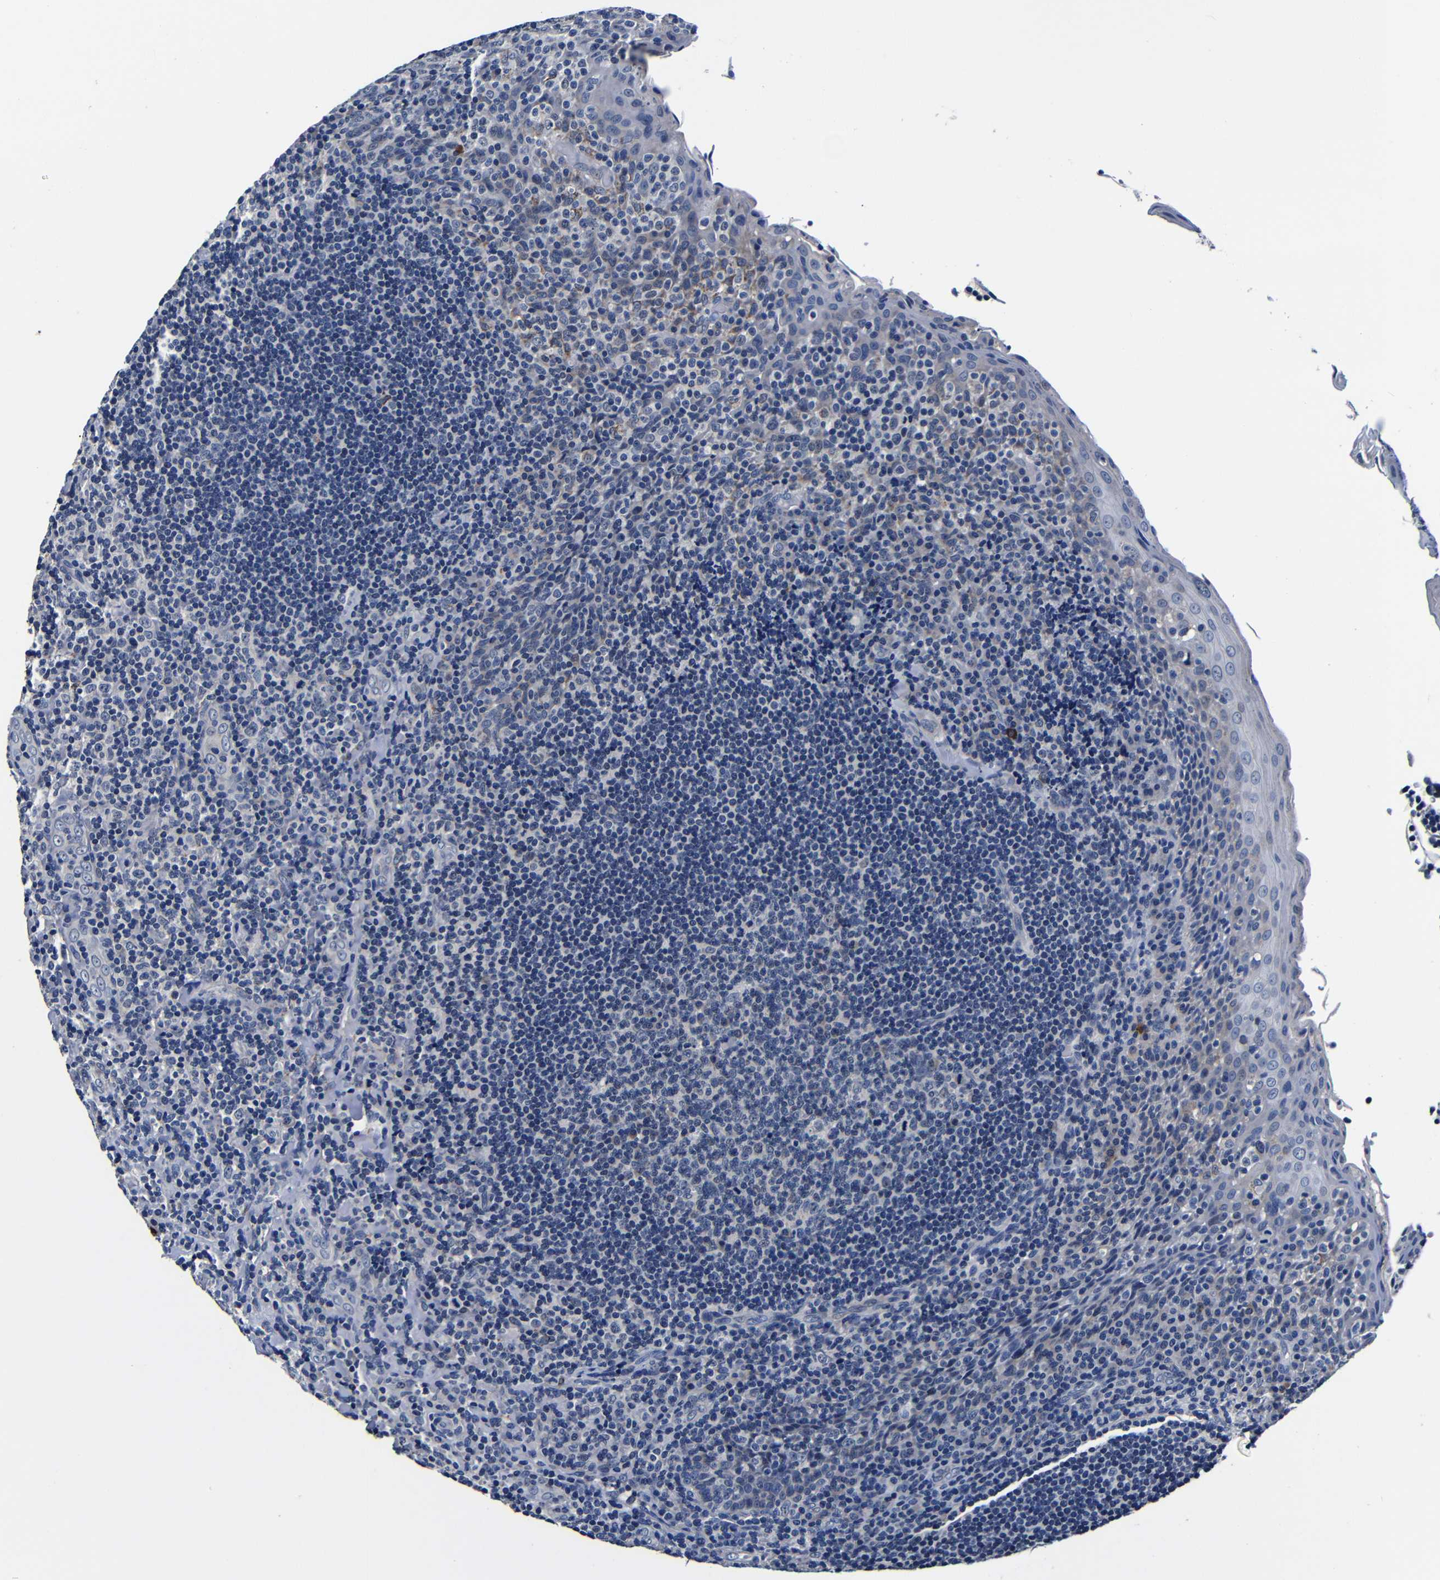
{"staining": {"intensity": "negative", "quantity": "none", "location": "none"}, "tissue": "tonsil", "cell_type": "Germinal center cells", "image_type": "normal", "snomed": [{"axis": "morphology", "description": "Normal tissue, NOS"}, {"axis": "topography", "description": "Tonsil"}], "caption": "Germinal center cells are negative for brown protein staining in unremarkable tonsil. (DAB immunohistochemistry (IHC) with hematoxylin counter stain).", "gene": "DEPP1", "patient": {"sex": "male", "age": 17}}